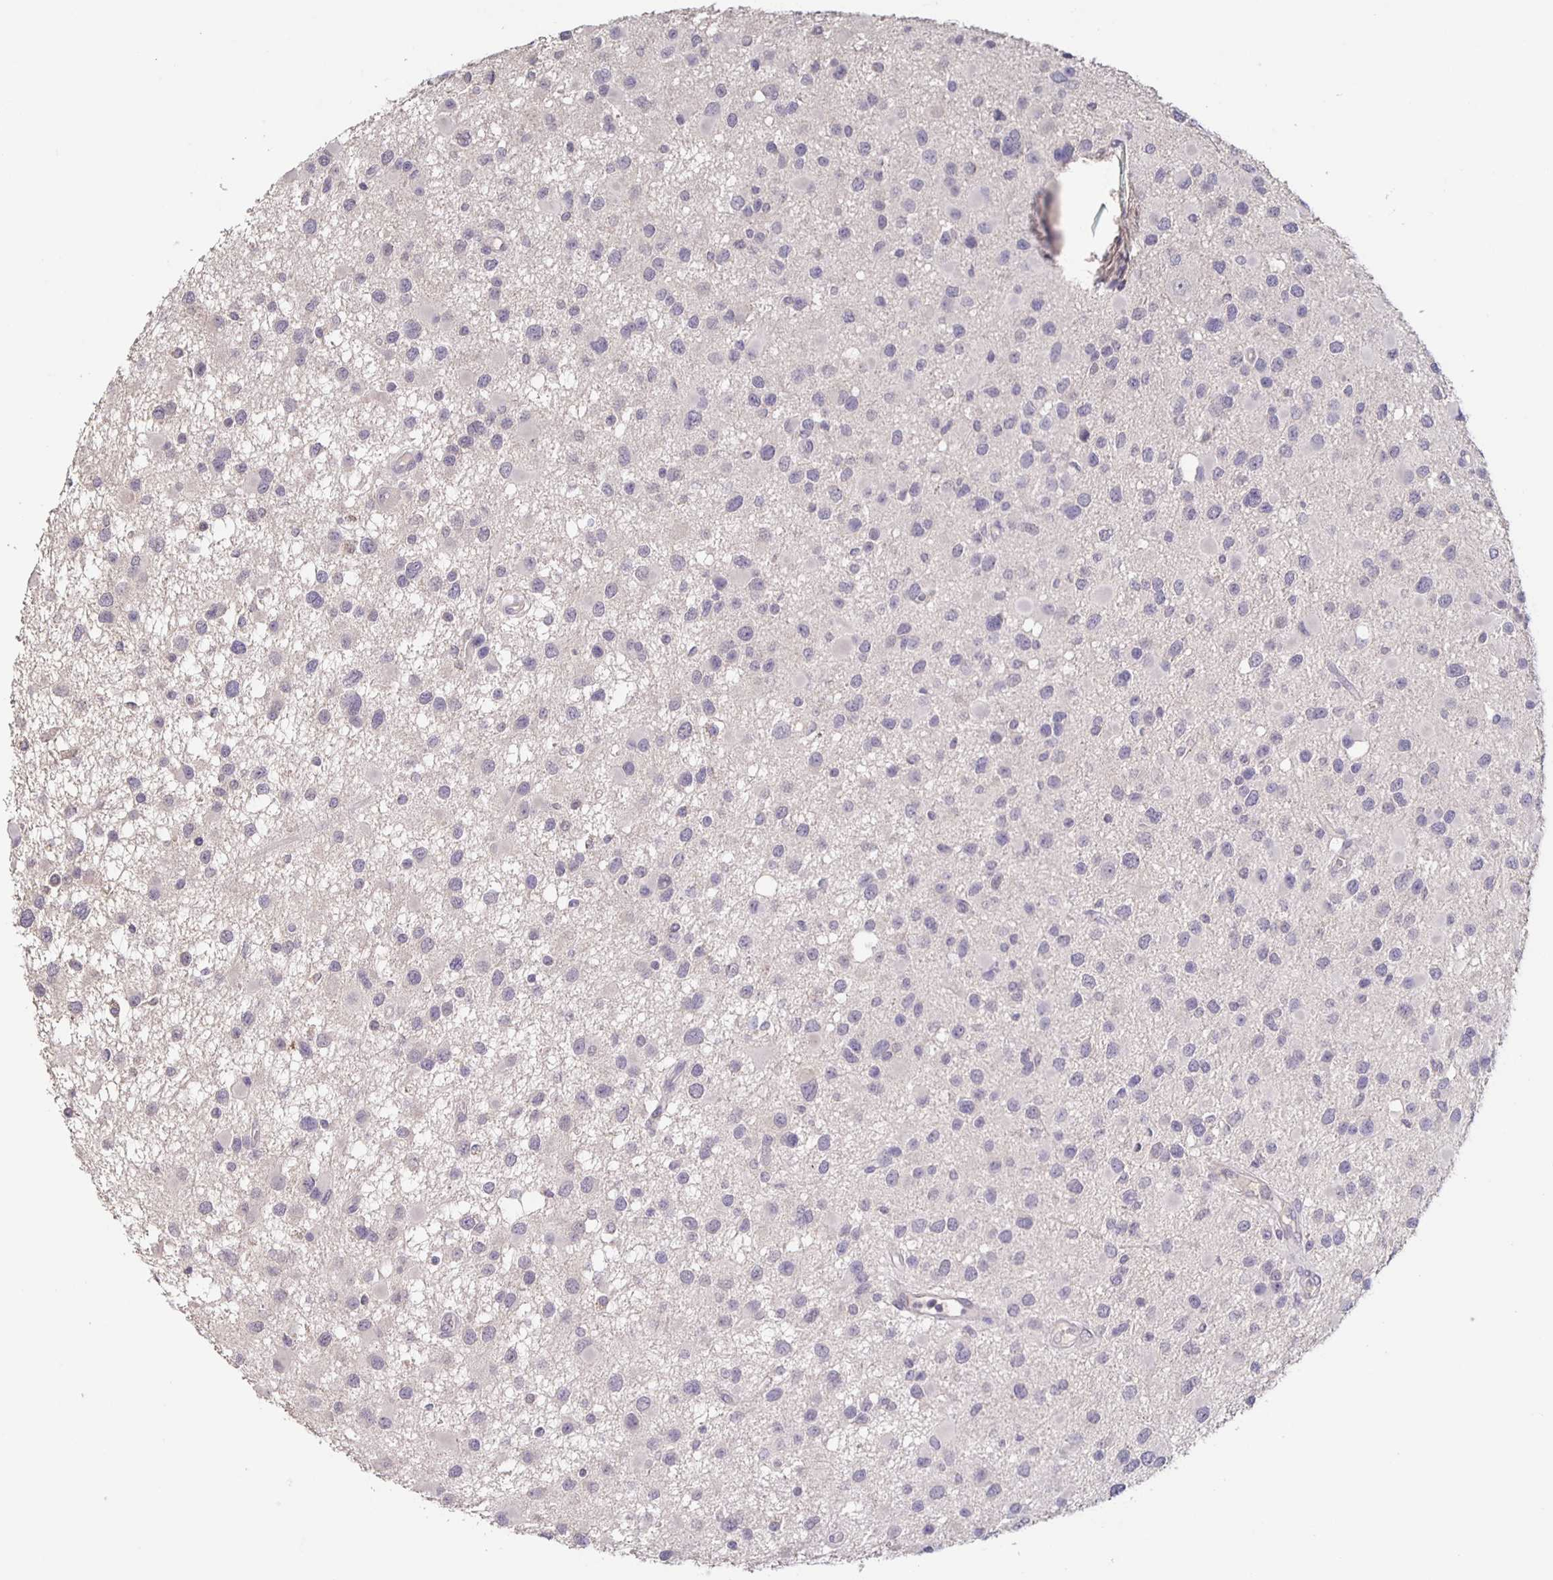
{"staining": {"intensity": "negative", "quantity": "none", "location": "none"}, "tissue": "glioma", "cell_type": "Tumor cells", "image_type": "cancer", "snomed": [{"axis": "morphology", "description": "Glioma, malignant, Low grade"}, {"axis": "topography", "description": "Brain"}], "caption": "Tumor cells are negative for brown protein staining in malignant glioma (low-grade).", "gene": "INSL5", "patient": {"sex": "female", "age": 32}}